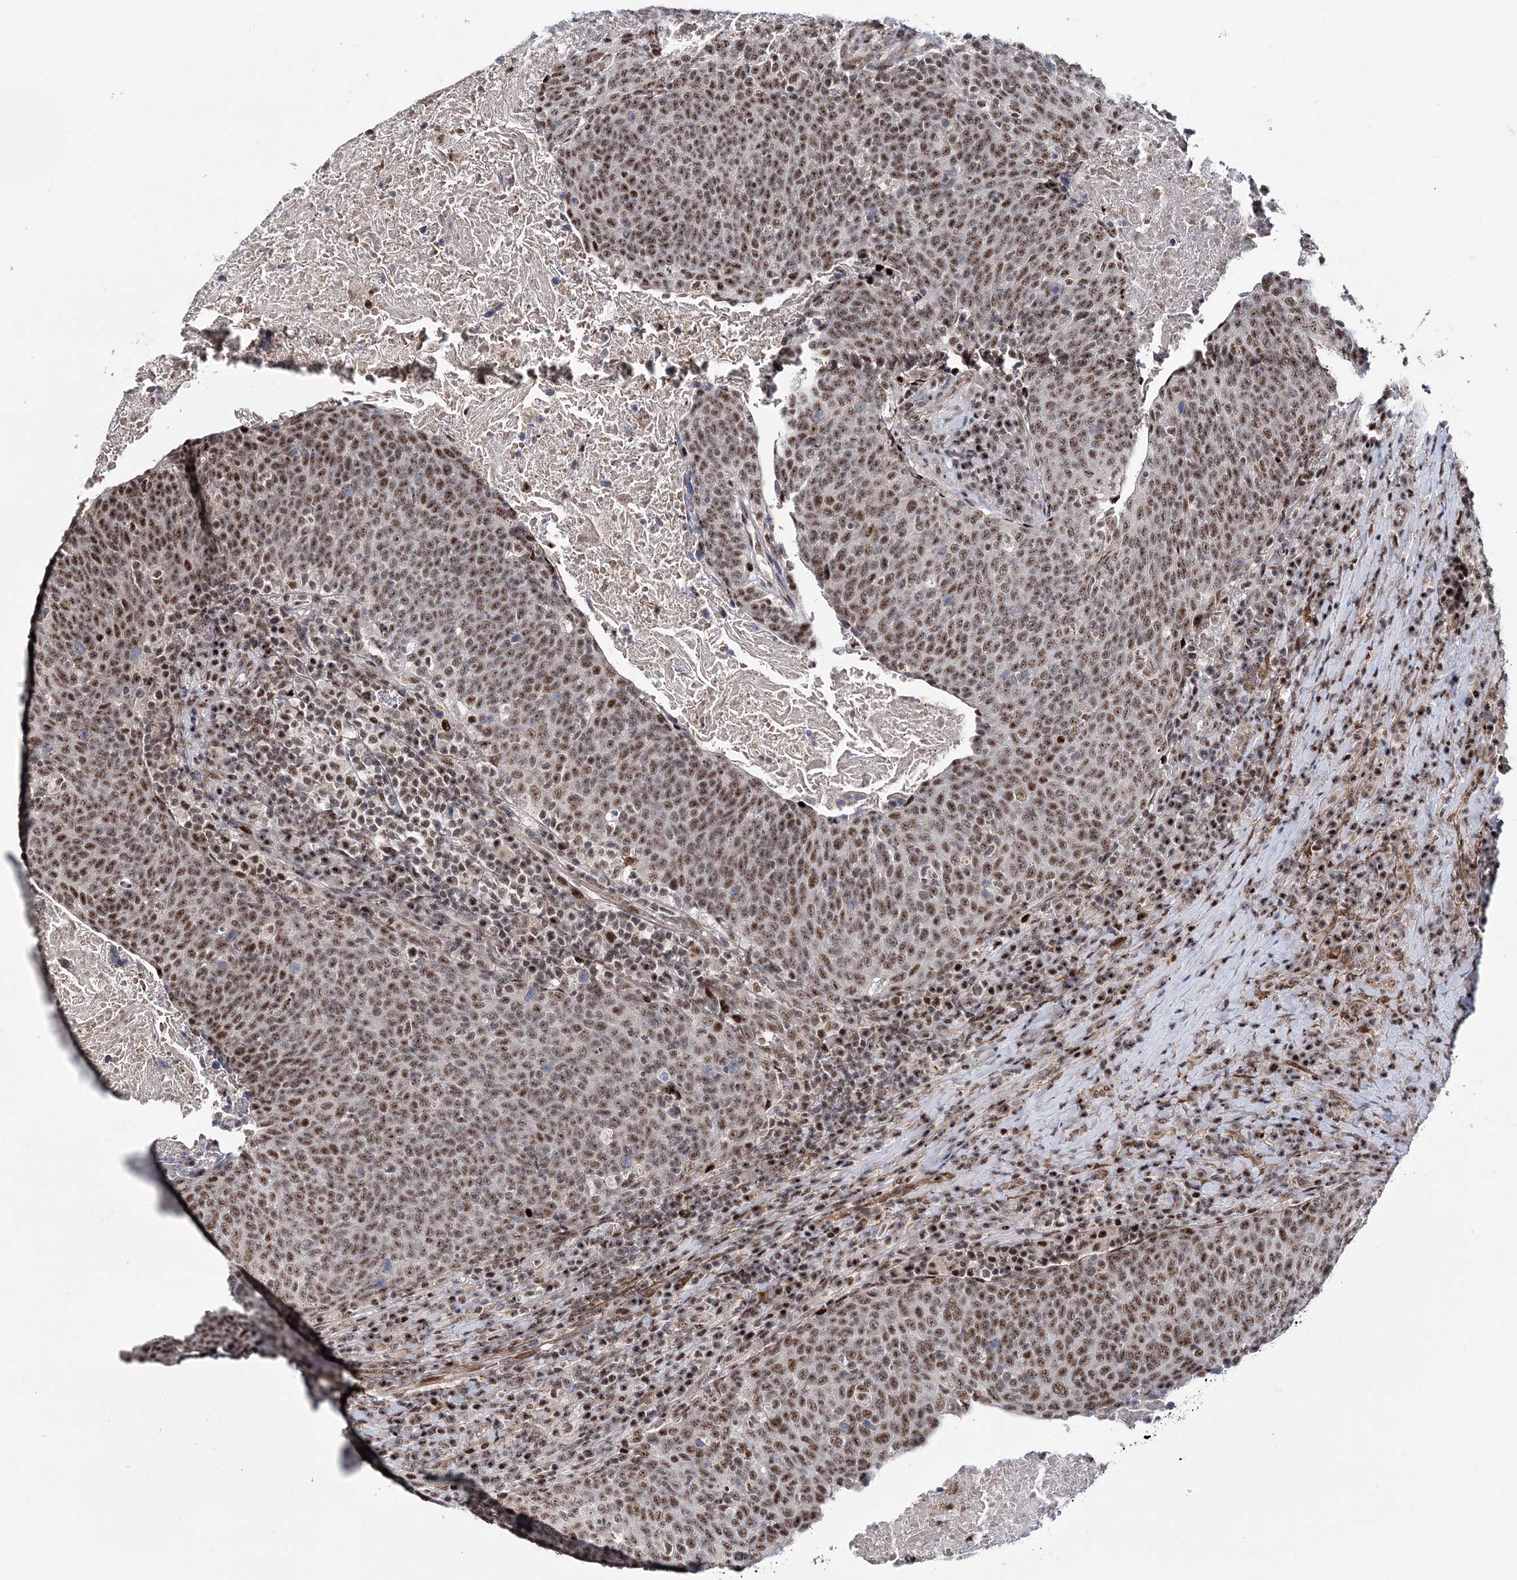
{"staining": {"intensity": "moderate", "quantity": ">75%", "location": "nuclear"}, "tissue": "head and neck cancer", "cell_type": "Tumor cells", "image_type": "cancer", "snomed": [{"axis": "morphology", "description": "Squamous cell carcinoma, NOS"}, {"axis": "morphology", "description": "Squamous cell carcinoma, metastatic, NOS"}, {"axis": "topography", "description": "Lymph node"}, {"axis": "topography", "description": "Head-Neck"}], "caption": "Human head and neck cancer stained with a brown dye demonstrates moderate nuclear positive positivity in about >75% of tumor cells.", "gene": "TATDN2", "patient": {"sex": "male", "age": 62}}